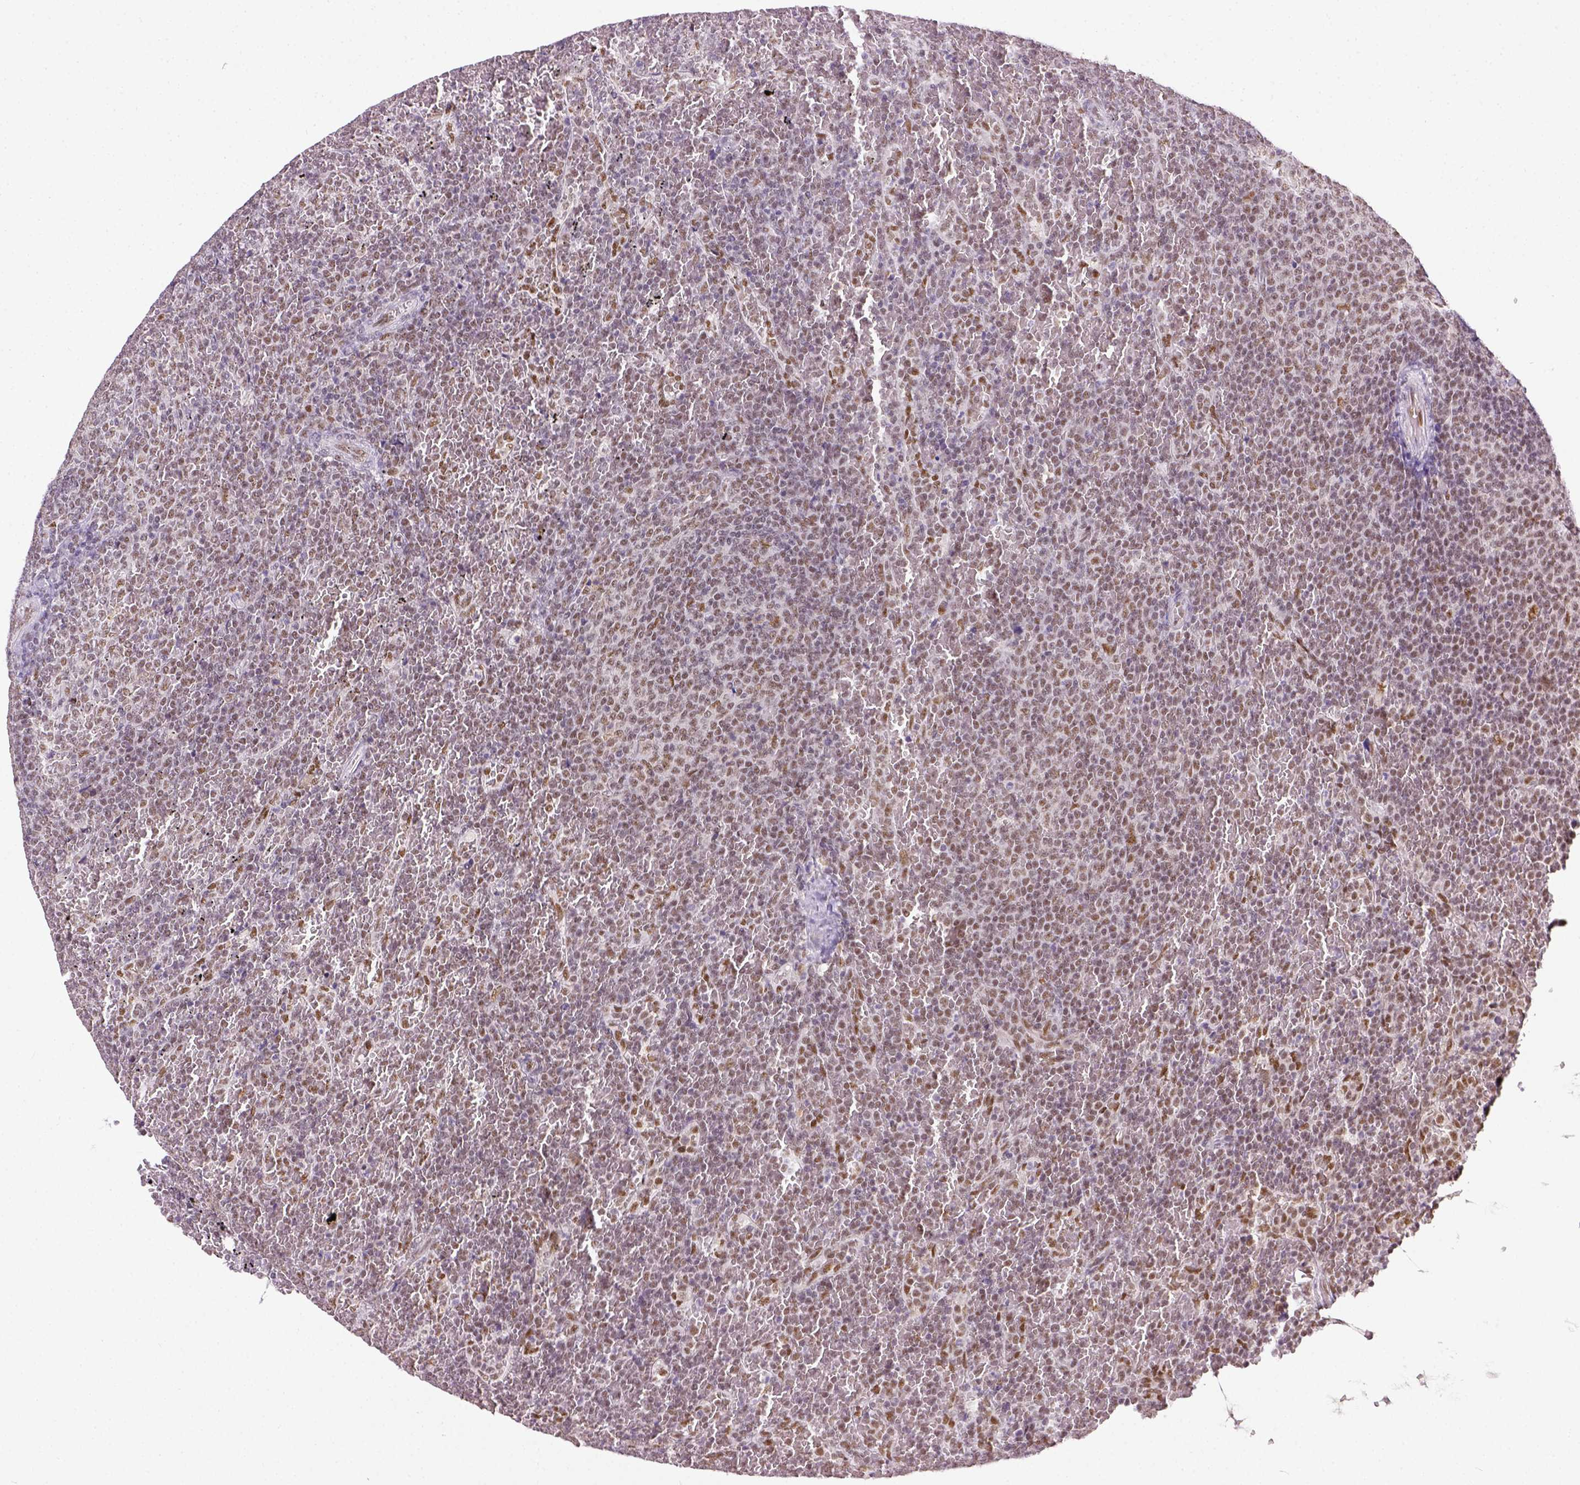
{"staining": {"intensity": "weak", "quantity": "25%-75%", "location": "nuclear"}, "tissue": "lymphoma", "cell_type": "Tumor cells", "image_type": "cancer", "snomed": [{"axis": "morphology", "description": "Malignant lymphoma, non-Hodgkin's type, Low grade"}, {"axis": "topography", "description": "Spleen"}], "caption": "Protein positivity by immunohistochemistry shows weak nuclear expression in approximately 25%-75% of tumor cells in lymphoma.", "gene": "ERCC1", "patient": {"sex": "female", "age": 77}}